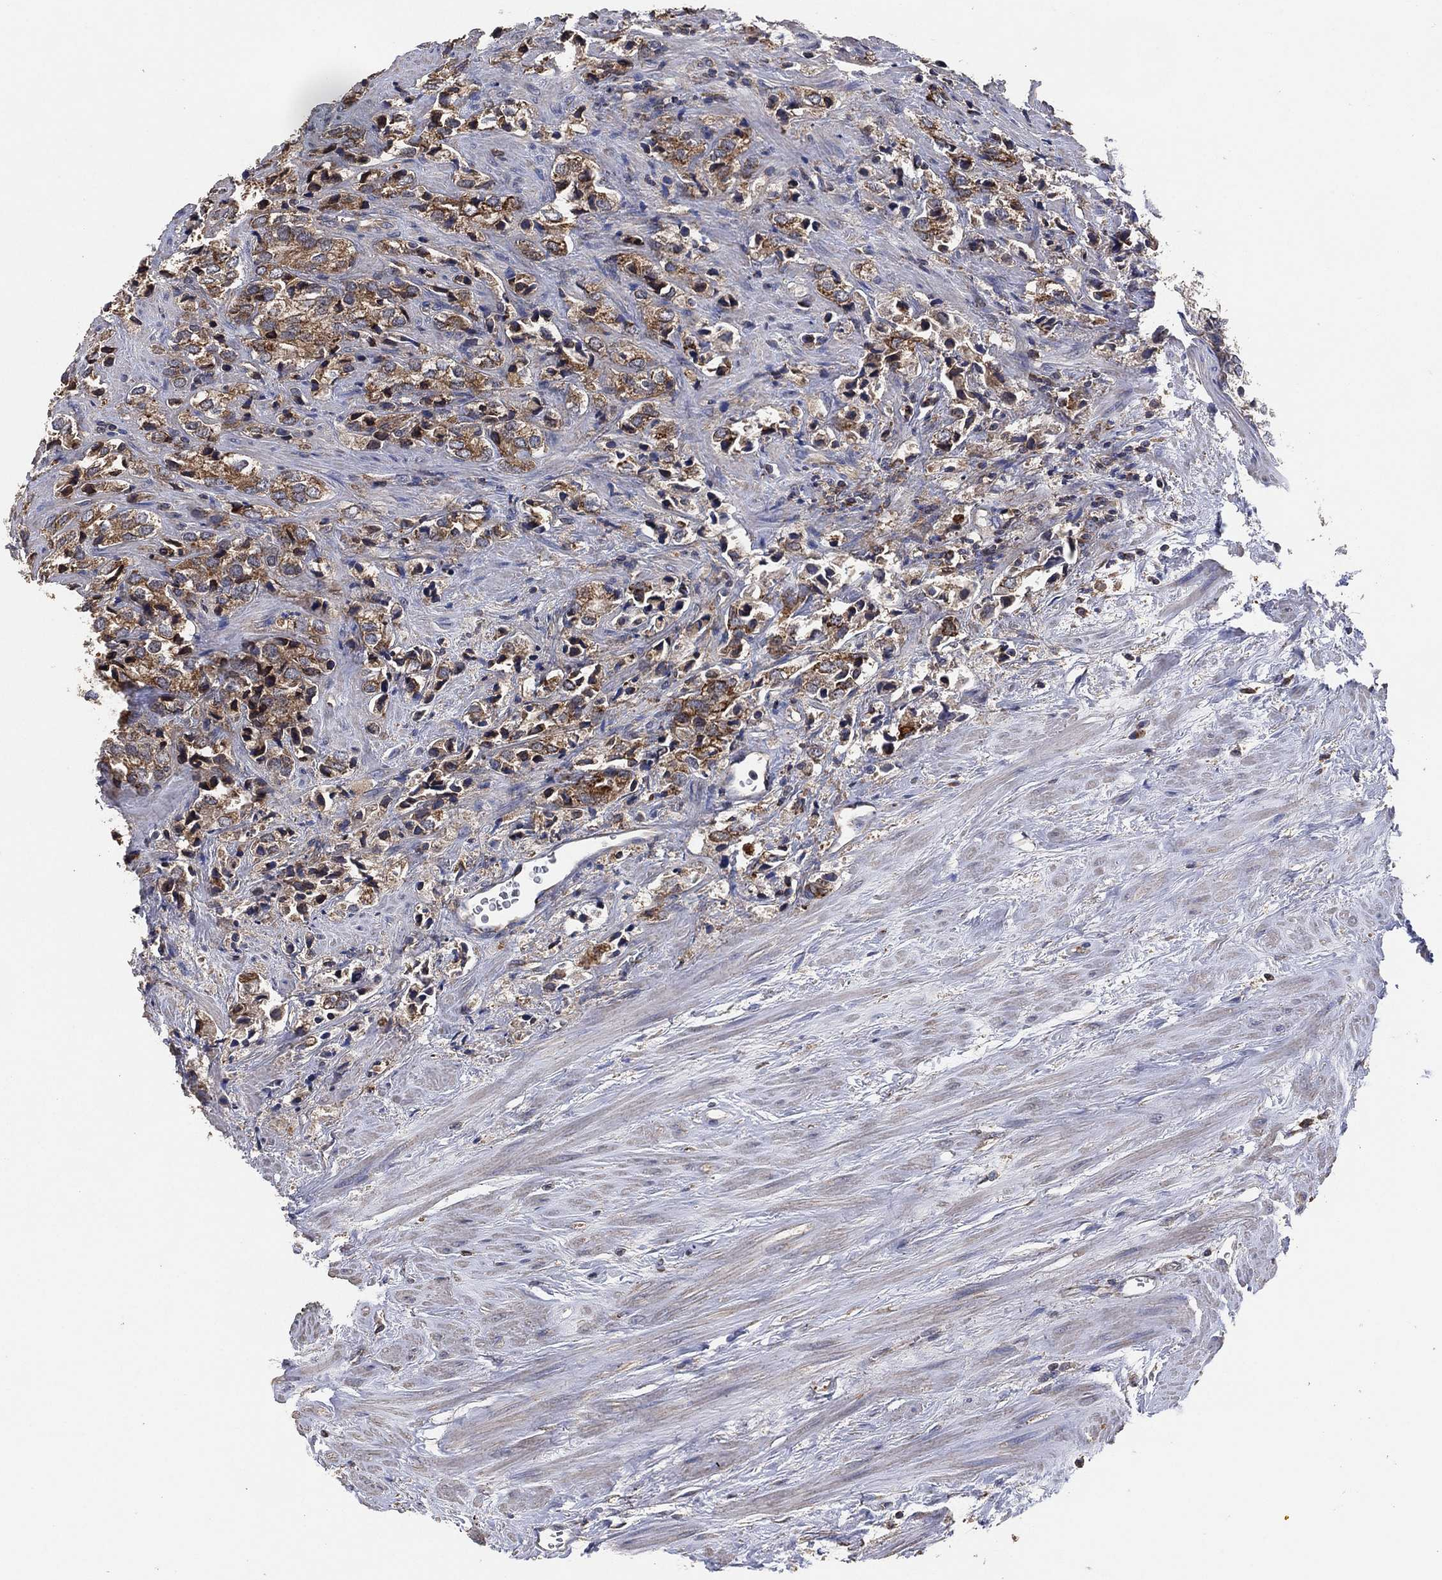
{"staining": {"intensity": "moderate", "quantity": "25%-75%", "location": "cytoplasmic/membranous"}, "tissue": "prostate cancer", "cell_type": "Tumor cells", "image_type": "cancer", "snomed": [{"axis": "morphology", "description": "Adenocarcinoma, NOS"}, {"axis": "topography", "description": "Prostate and seminal vesicle, NOS"}], "caption": "Protein expression analysis of human prostate cancer reveals moderate cytoplasmic/membranous positivity in about 25%-75% of tumor cells.", "gene": "LIMD1", "patient": {"sex": "male", "age": 63}}